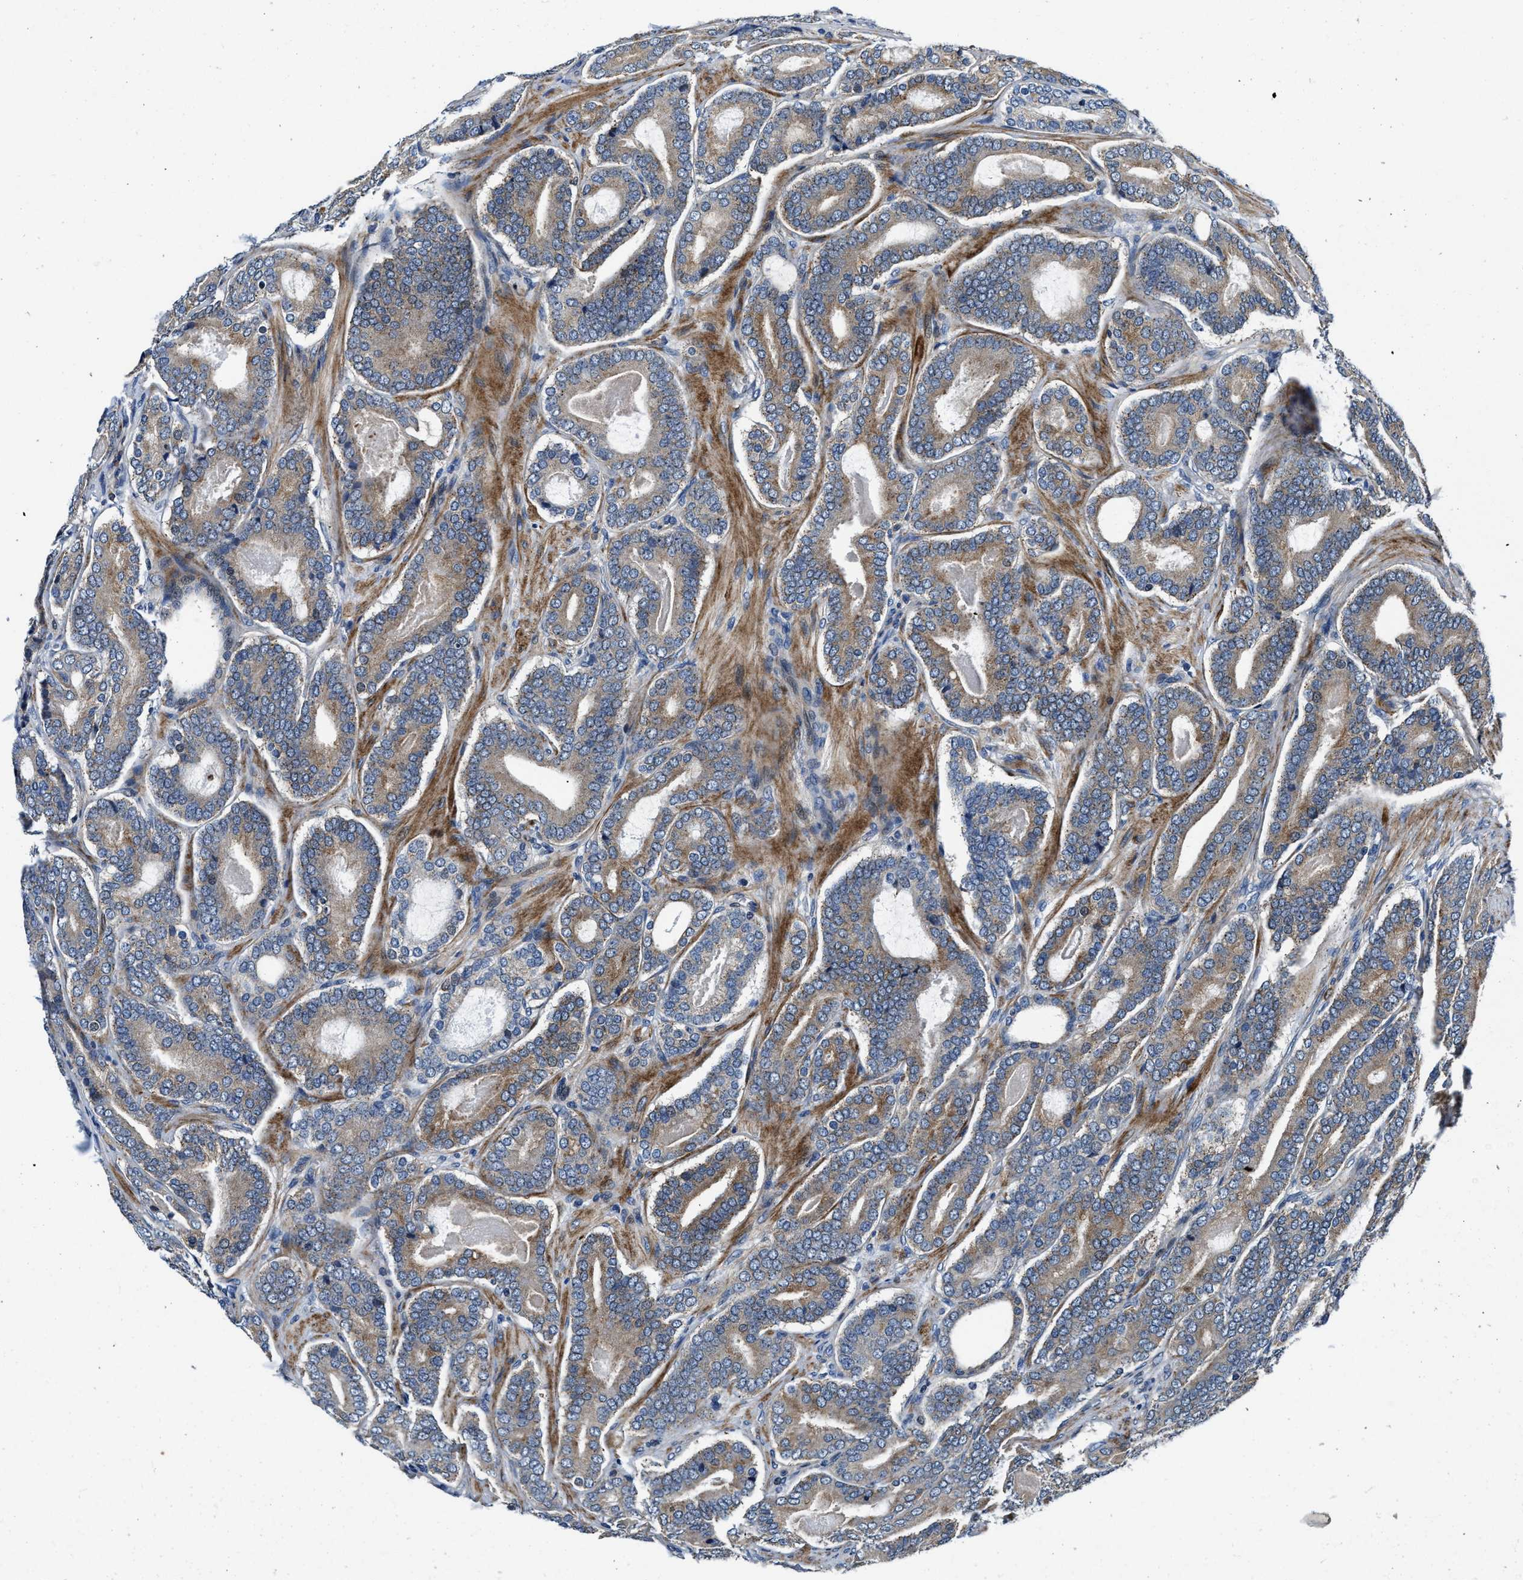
{"staining": {"intensity": "moderate", "quantity": ">75%", "location": "cytoplasmic/membranous"}, "tissue": "prostate cancer", "cell_type": "Tumor cells", "image_type": "cancer", "snomed": [{"axis": "morphology", "description": "Adenocarcinoma, High grade"}, {"axis": "topography", "description": "Prostate"}], "caption": "Approximately >75% of tumor cells in prostate cancer (high-grade adenocarcinoma) display moderate cytoplasmic/membranous protein staining as visualized by brown immunohistochemical staining.", "gene": "C2orf66", "patient": {"sex": "male", "age": 60}}